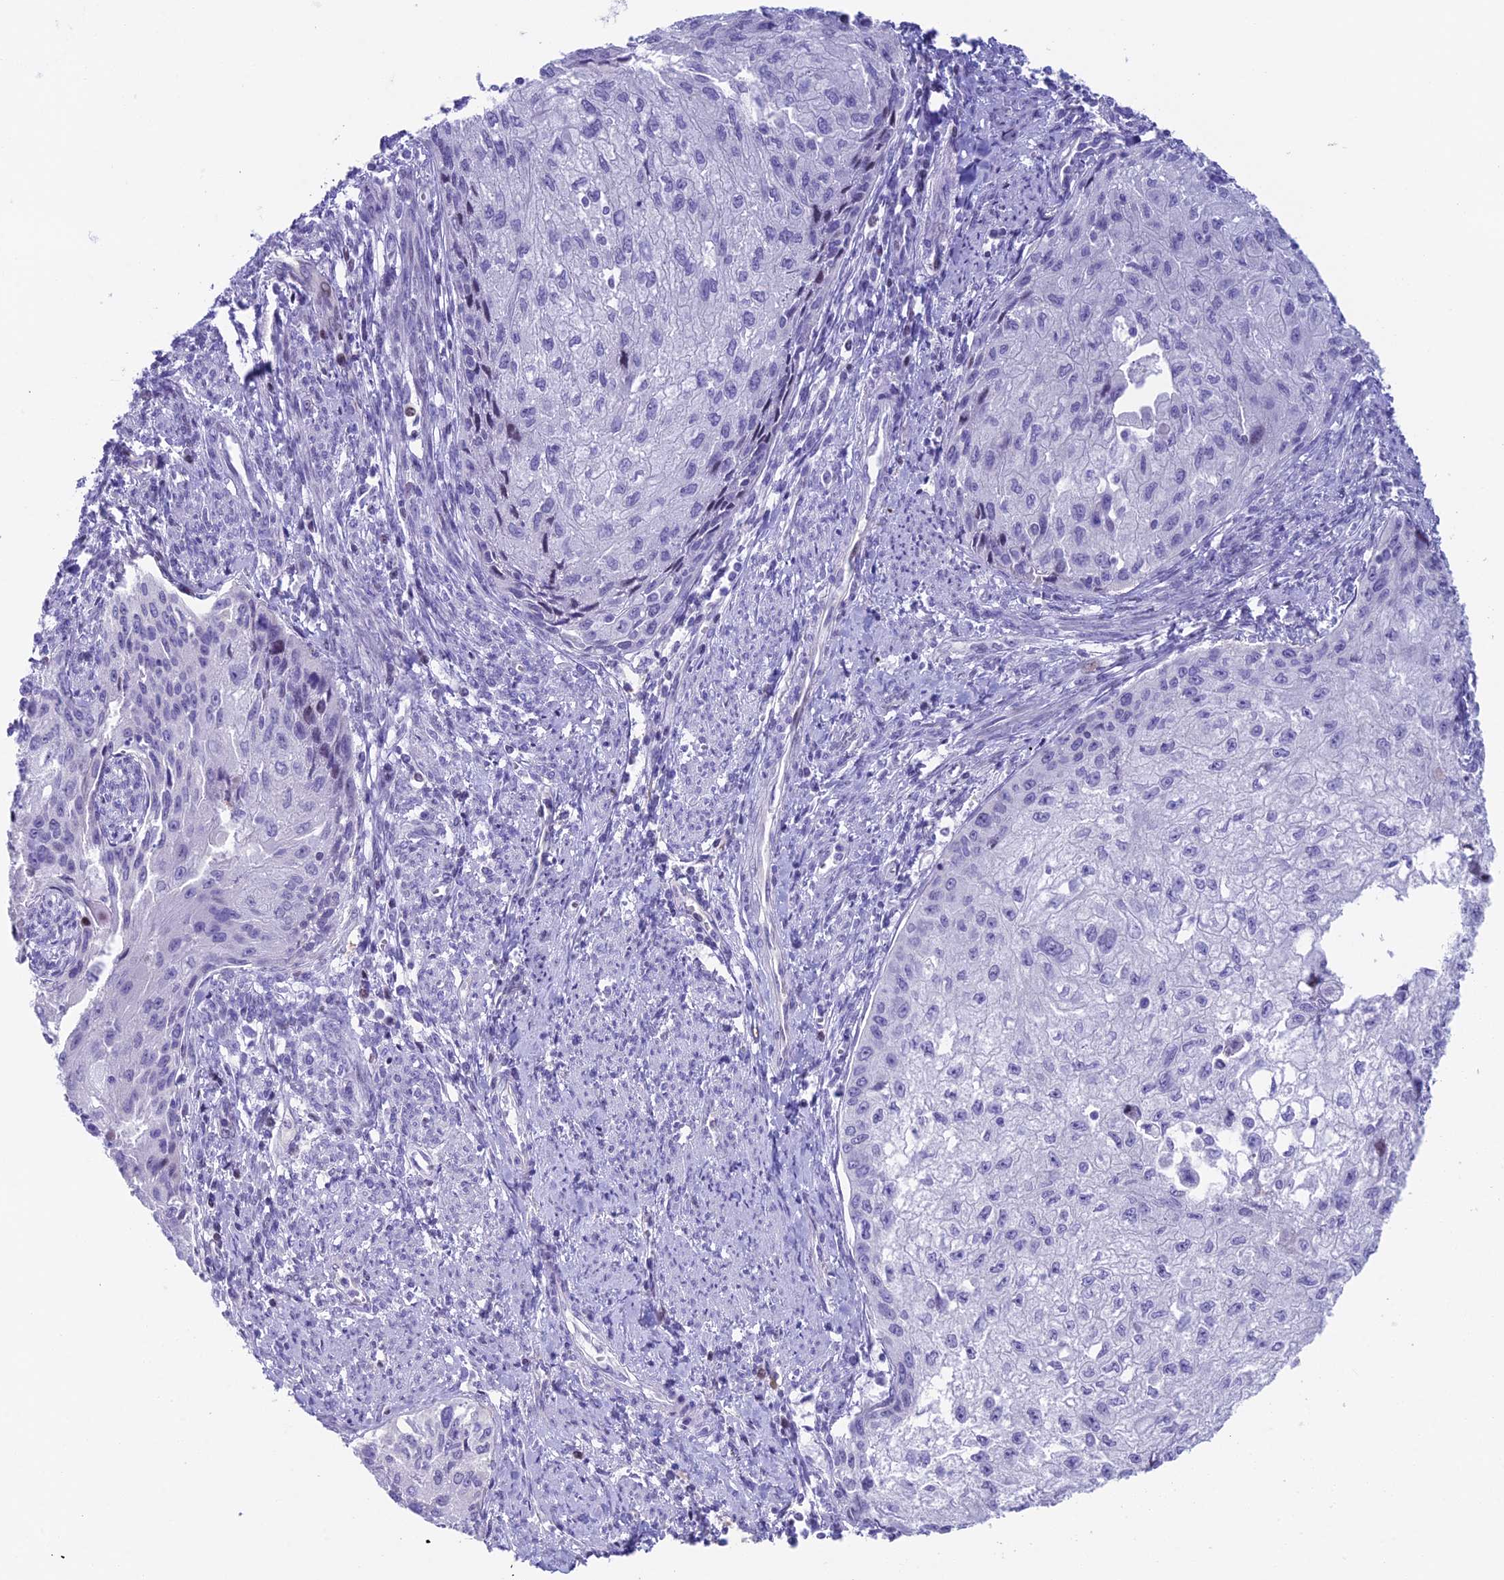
{"staining": {"intensity": "negative", "quantity": "none", "location": "none"}, "tissue": "cervical cancer", "cell_type": "Tumor cells", "image_type": "cancer", "snomed": [{"axis": "morphology", "description": "Squamous cell carcinoma, NOS"}, {"axis": "topography", "description": "Cervix"}], "caption": "High power microscopy image of an immunohistochemistry image of cervical cancer, revealing no significant expression in tumor cells.", "gene": "CC2D2A", "patient": {"sex": "female", "age": 67}}